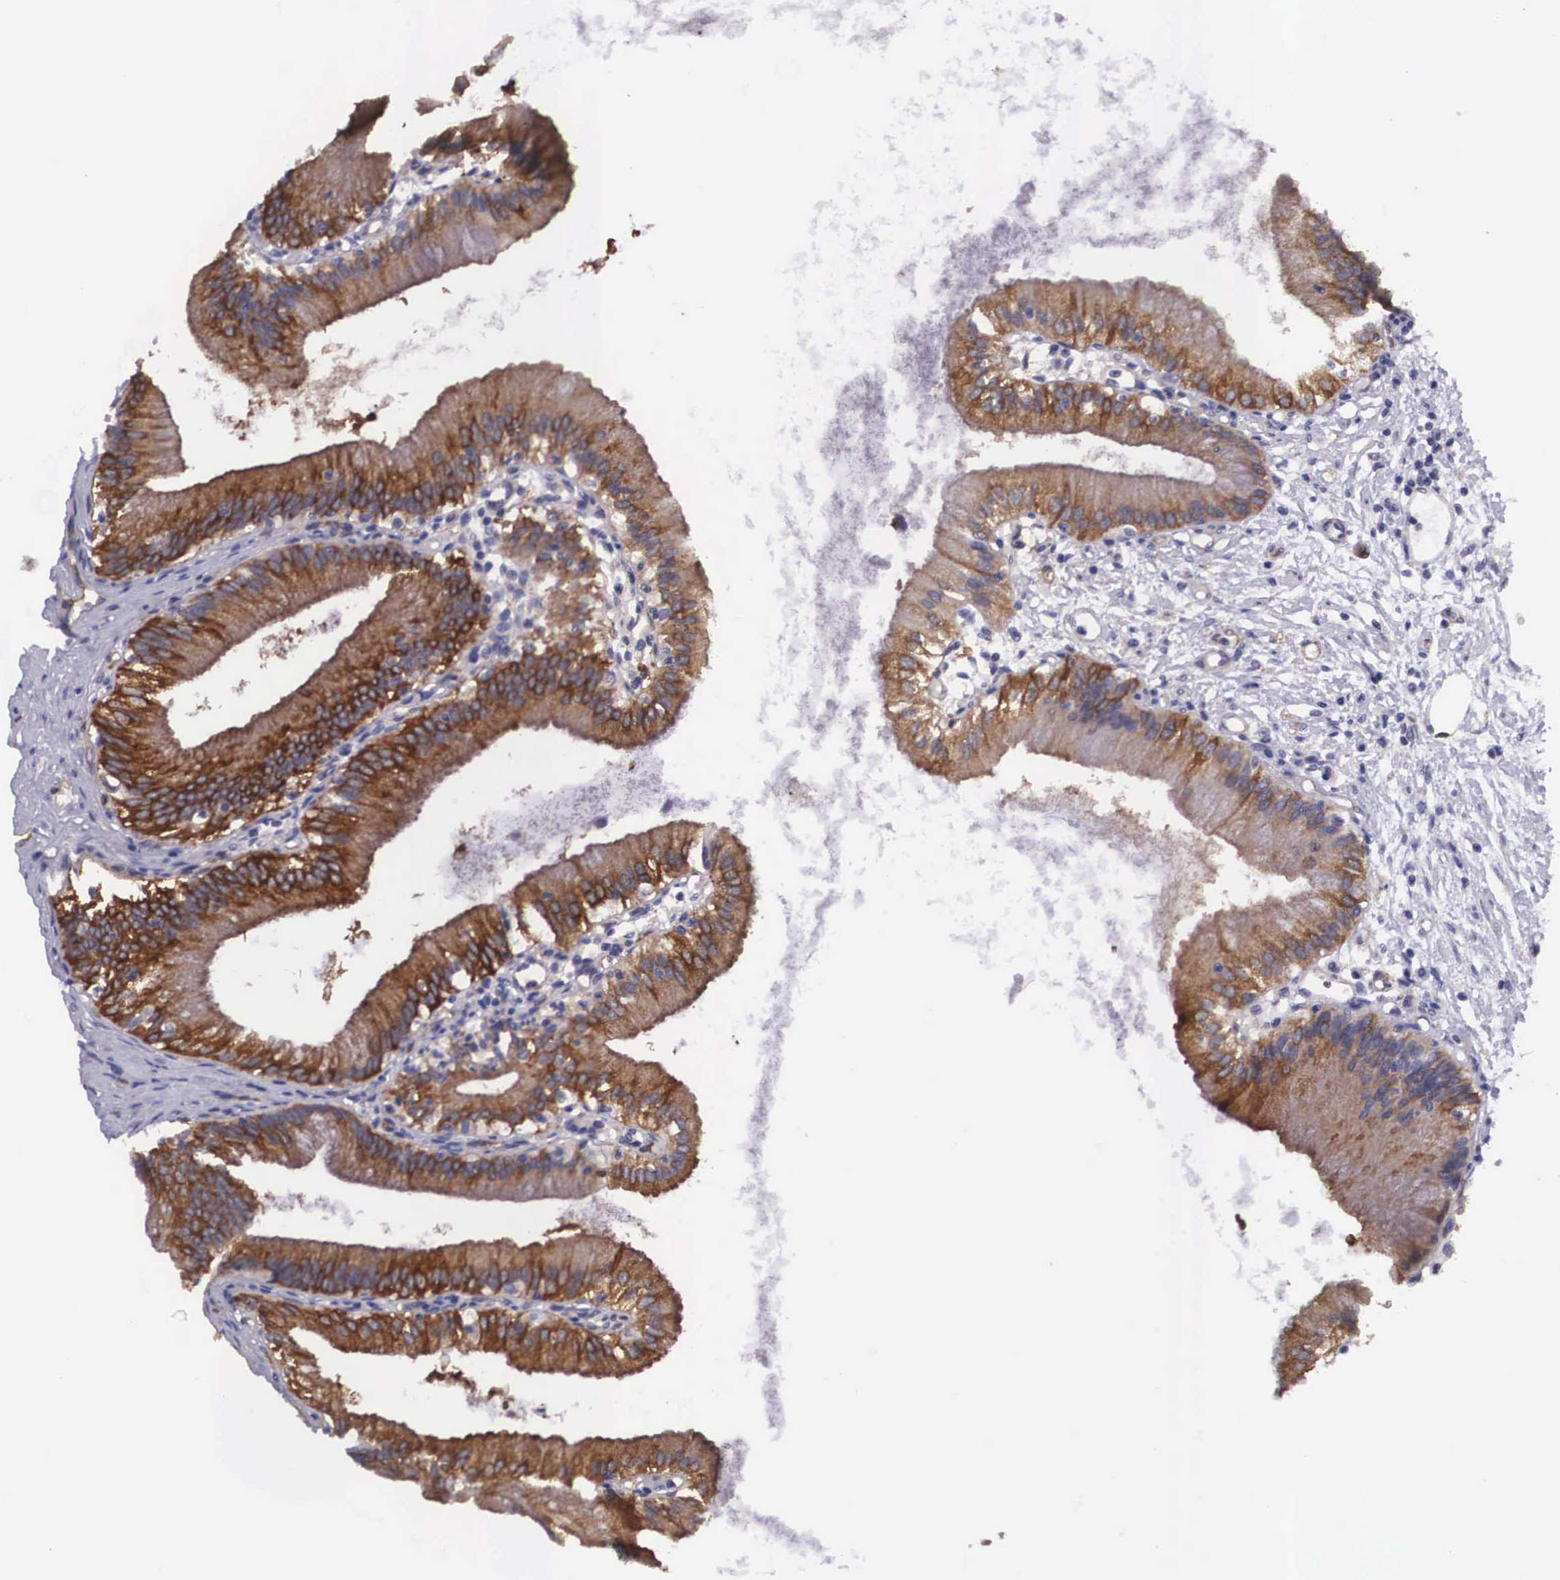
{"staining": {"intensity": "strong", "quantity": ">75%", "location": "cytoplasmic/membranous"}, "tissue": "gallbladder", "cell_type": "Glandular cells", "image_type": "normal", "snomed": [{"axis": "morphology", "description": "Normal tissue, NOS"}, {"axis": "topography", "description": "Gallbladder"}], "caption": "Immunohistochemical staining of normal human gallbladder reveals >75% levels of strong cytoplasmic/membranous protein expression in approximately >75% of glandular cells.", "gene": "BCAR1", "patient": {"sex": "male", "age": 58}}